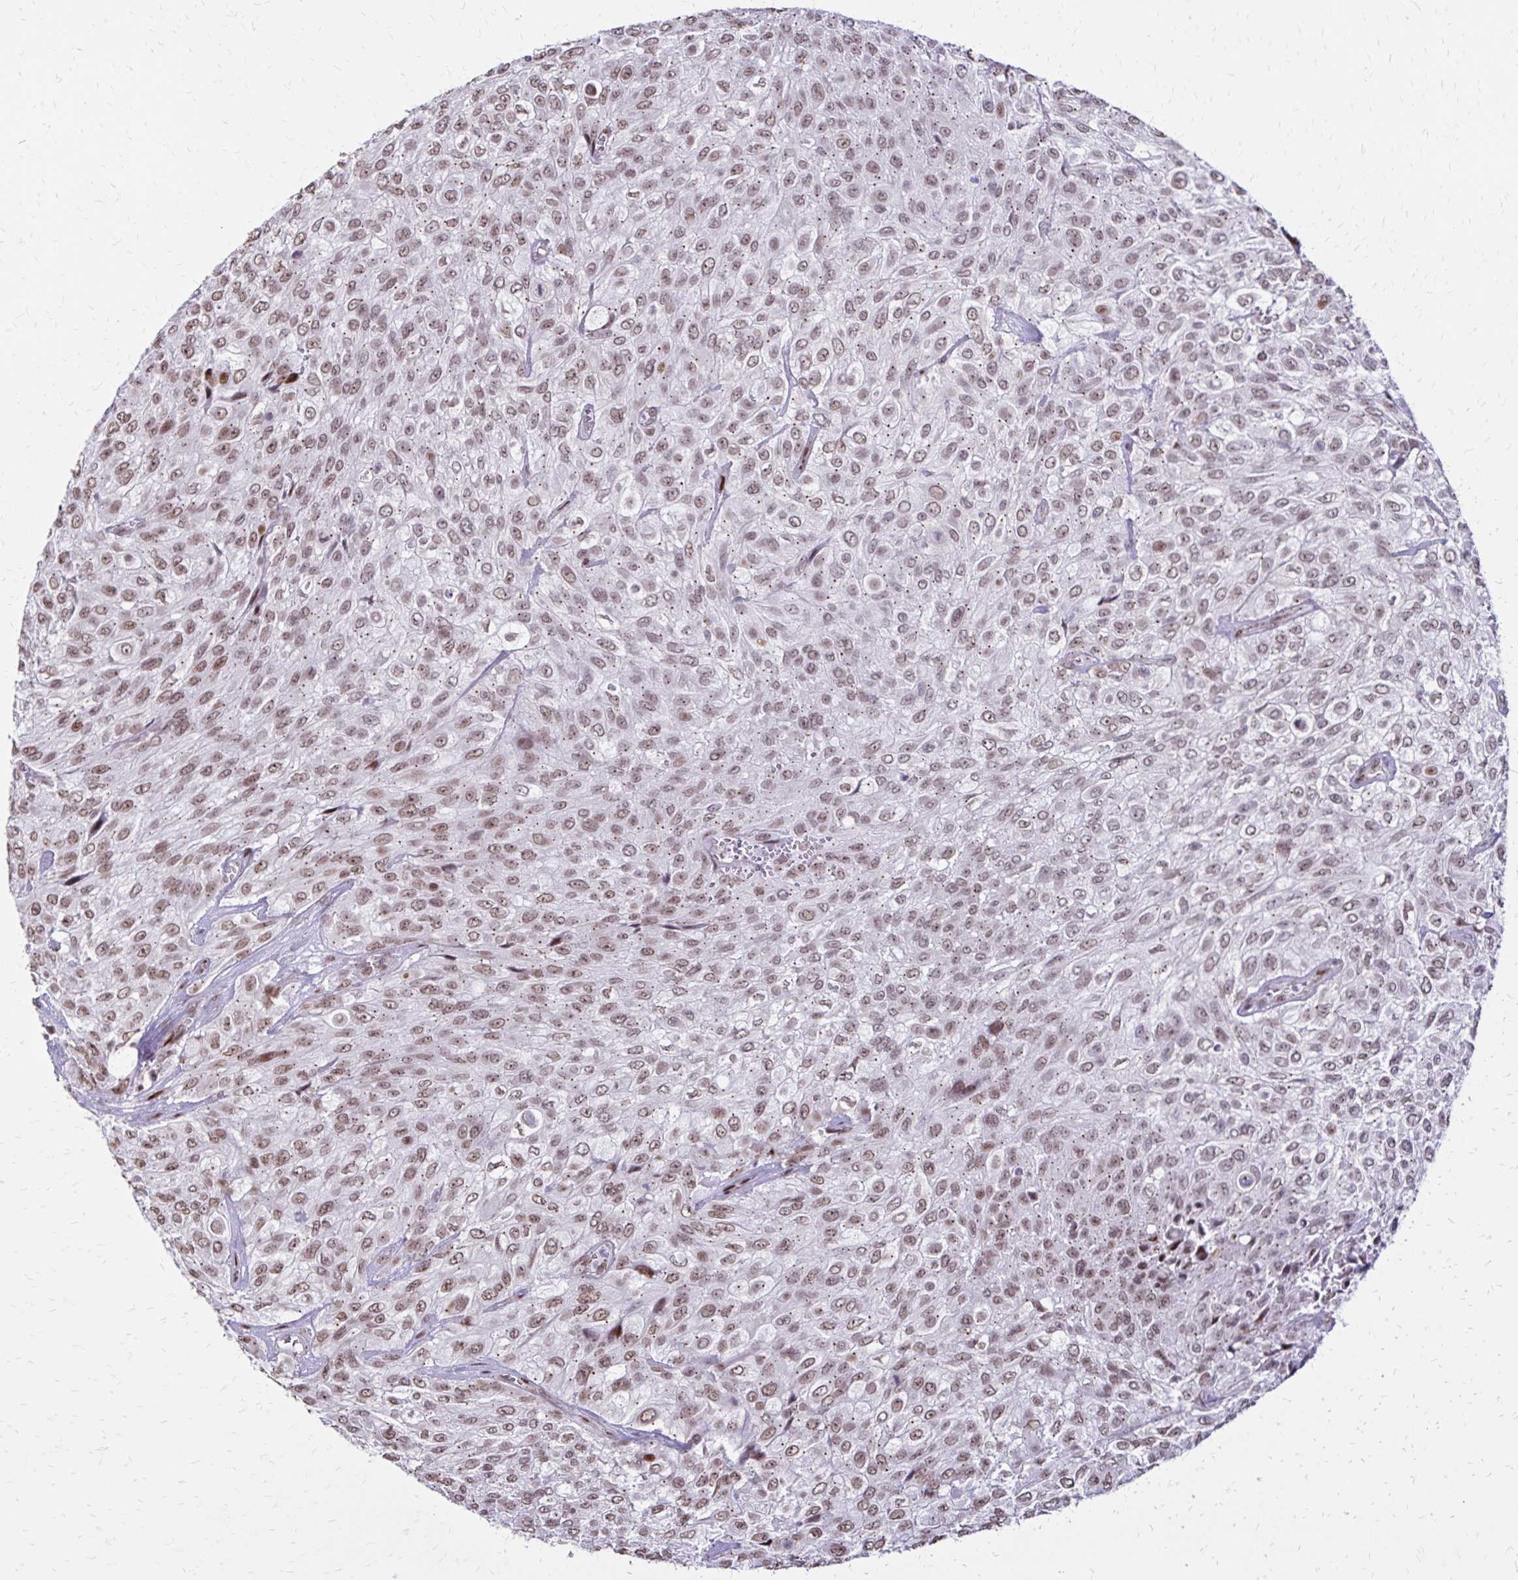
{"staining": {"intensity": "moderate", "quantity": ">75%", "location": "cytoplasmic/membranous,nuclear"}, "tissue": "urothelial cancer", "cell_type": "Tumor cells", "image_type": "cancer", "snomed": [{"axis": "morphology", "description": "Urothelial carcinoma, High grade"}, {"axis": "topography", "description": "Urinary bladder"}], "caption": "Immunohistochemistry (IHC) image of neoplastic tissue: human high-grade urothelial carcinoma stained using IHC shows medium levels of moderate protein expression localized specifically in the cytoplasmic/membranous and nuclear of tumor cells, appearing as a cytoplasmic/membranous and nuclear brown color.", "gene": "TOB1", "patient": {"sex": "male", "age": 57}}